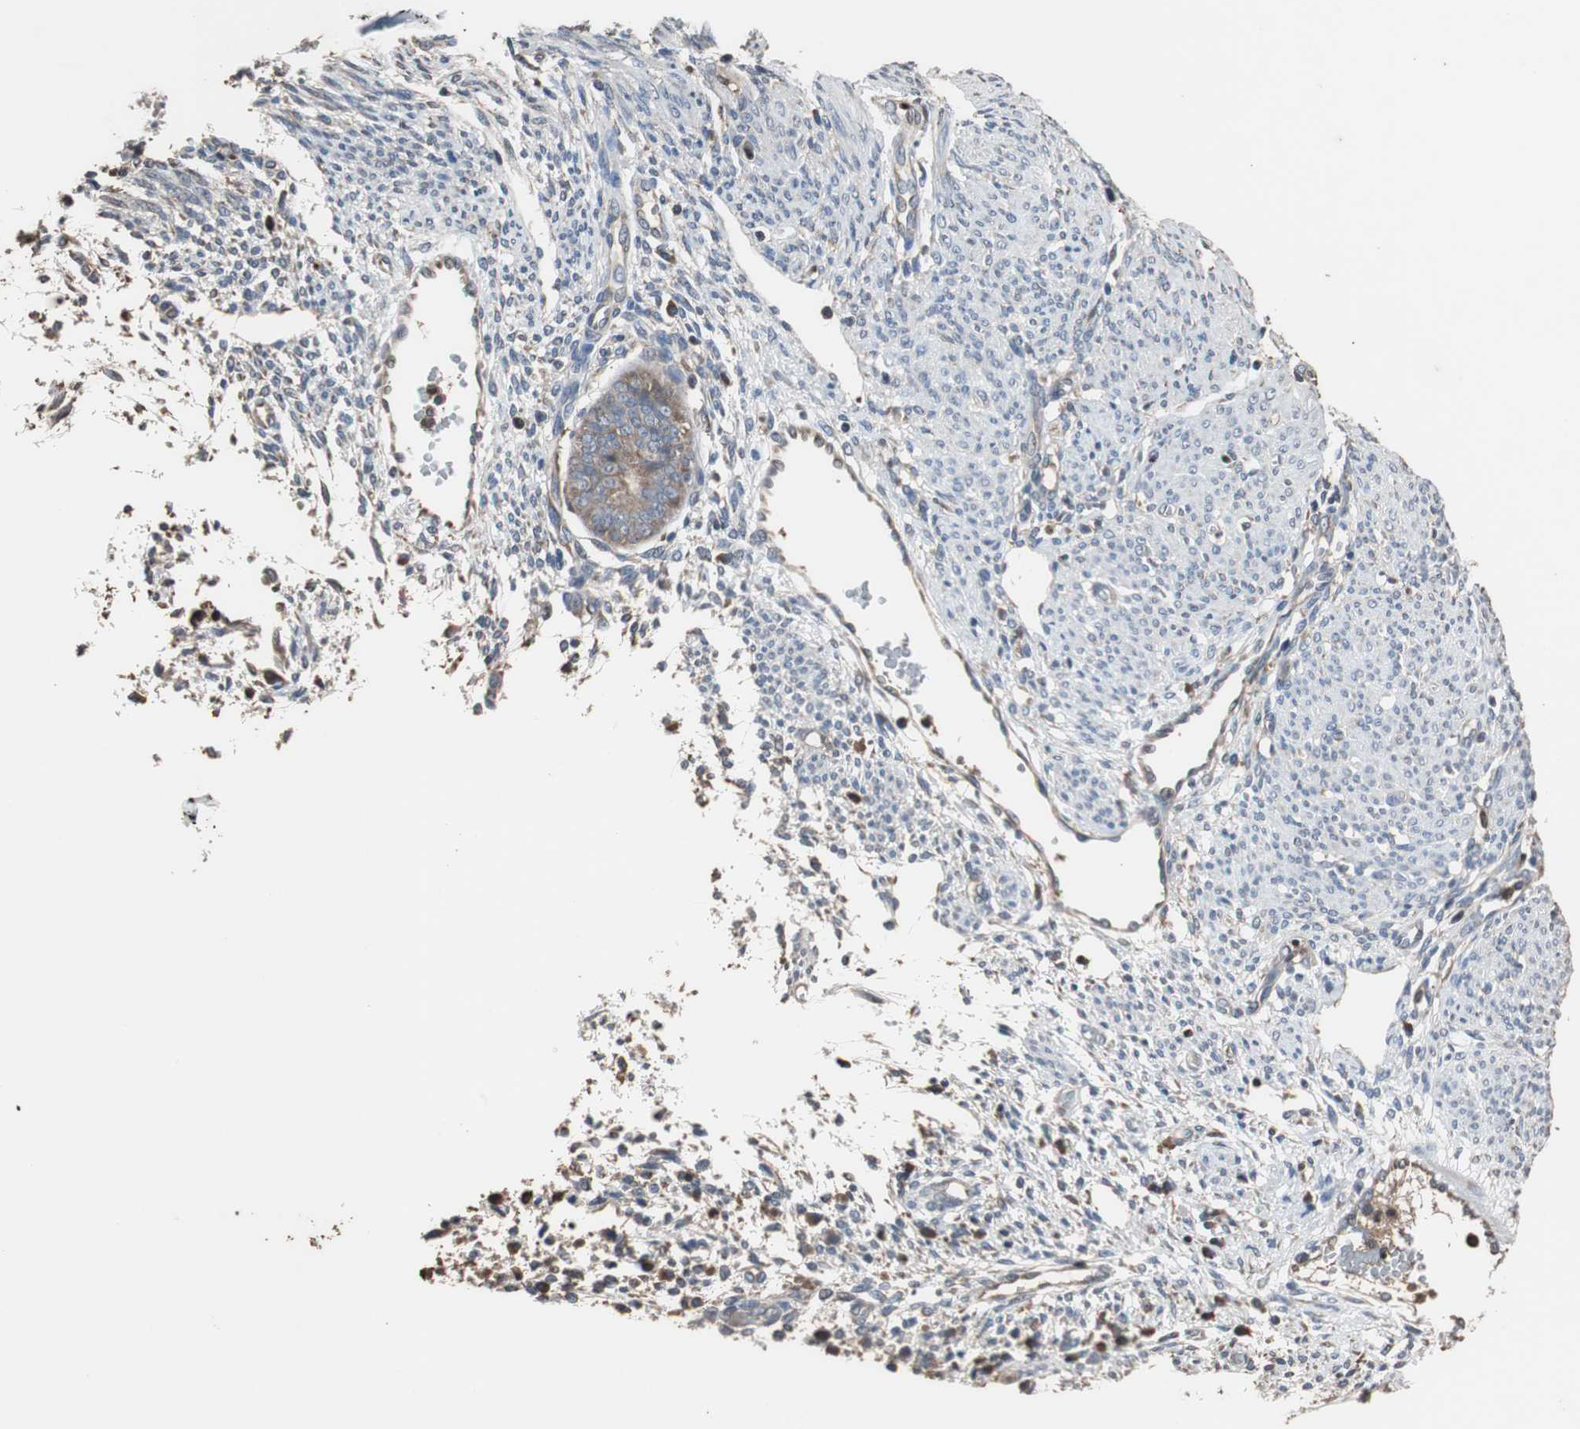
{"staining": {"intensity": "weak", "quantity": "25%-75%", "location": "cytoplasmic/membranous"}, "tissue": "endometrium", "cell_type": "Cells in endometrial stroma", "image_type": "normal", "snomed": [{"axis": "morphology", "description": "Normal tissue, NOS"}, {"axis": "topography", "description": "Endometrium"}], "caption": "Weak cytoplasmic/membranous positivity for a protein is present in approximately 25%-75% of cells in endometrial stroma of normal endometrium using immunohistochemistry.", "gene": "SCIMP", "patient": {"sex": "female", "age": 35}}